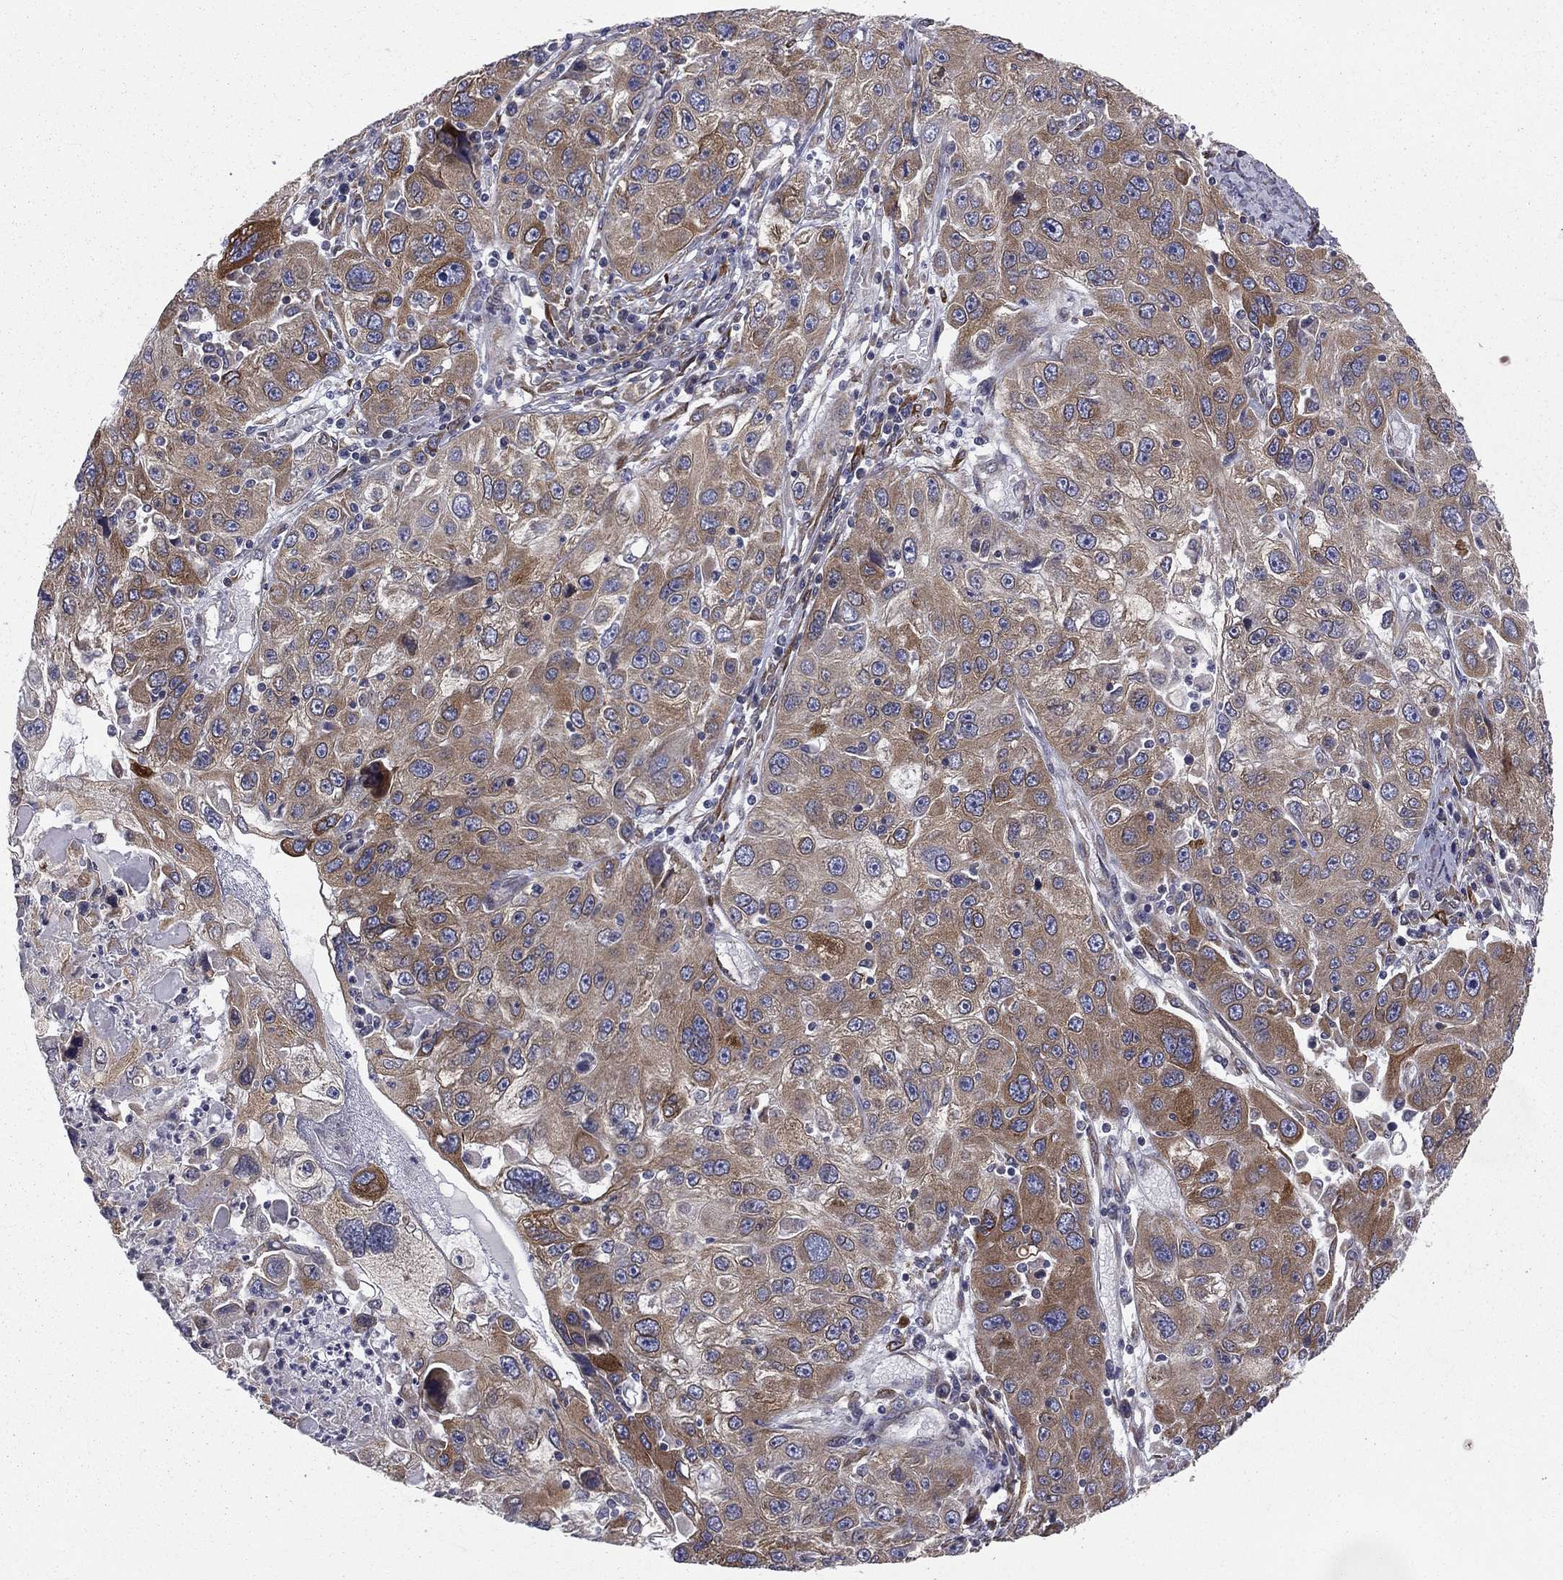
{"staining": {"intensity": "moderate", "quantity": ">75%", "location": "cytoplasmic/membranous"}, "tissue": "stomach cancer", "cell_type": "Tumor cells", "image_type": "cancer", "snomed": [{"axis": "morphology", "description": "Adenocarcinoma, NOS"}, {"axis": "topography", "description": "Stomach"}], "caption": "A photomicrograph of adenocarcinoma (stomach) stained for a protein displays moderate cytoplasmic/membranous brown staining in tumor cells.", "gene": "PGRMC1", "patient": {"sex": "male", "age": 56}}